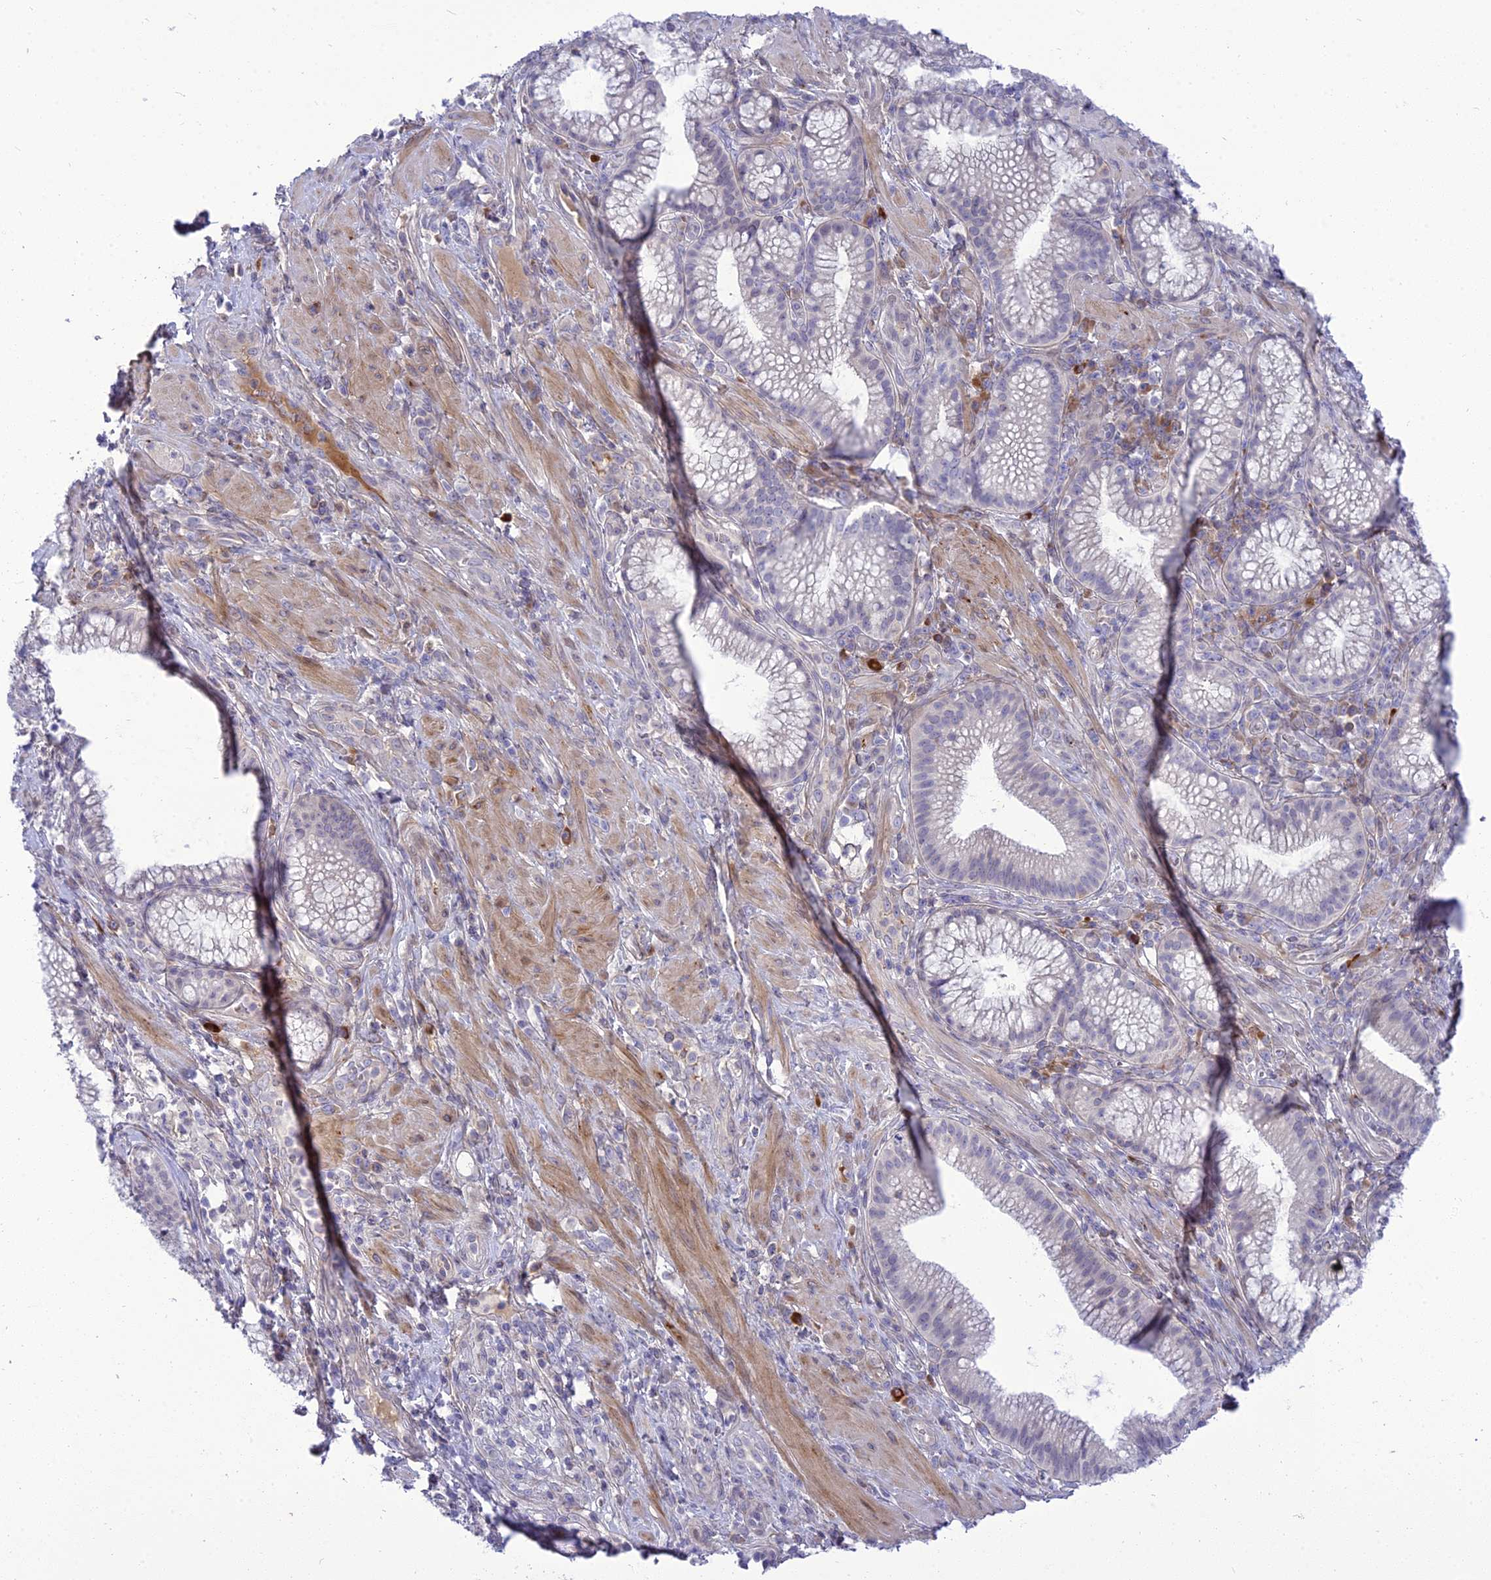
{"staining": {"intensity": "negative", "quantity": "none", "location": "none"}, "tissue": "pancreatic cancer", "cell_type": "Tumor cells", "image_type": "cancer", "snomed": [{"axis": "morphology", "description": "Adenocarcinoma, NOS"}, {"axis": "topography", "description": "Pancreas"}], "caption": "IHC micrograph of neoplastic tissue: pancreatic cancer (adenocarcinoma) stained with DAB (3,3'-diaminobenzidine) exhibits no significant protein positivity in tumor cells. Nuclei are stained in blue.", "gene": "MBD3L1", "patient": {"sex": "male", "age": 72}}